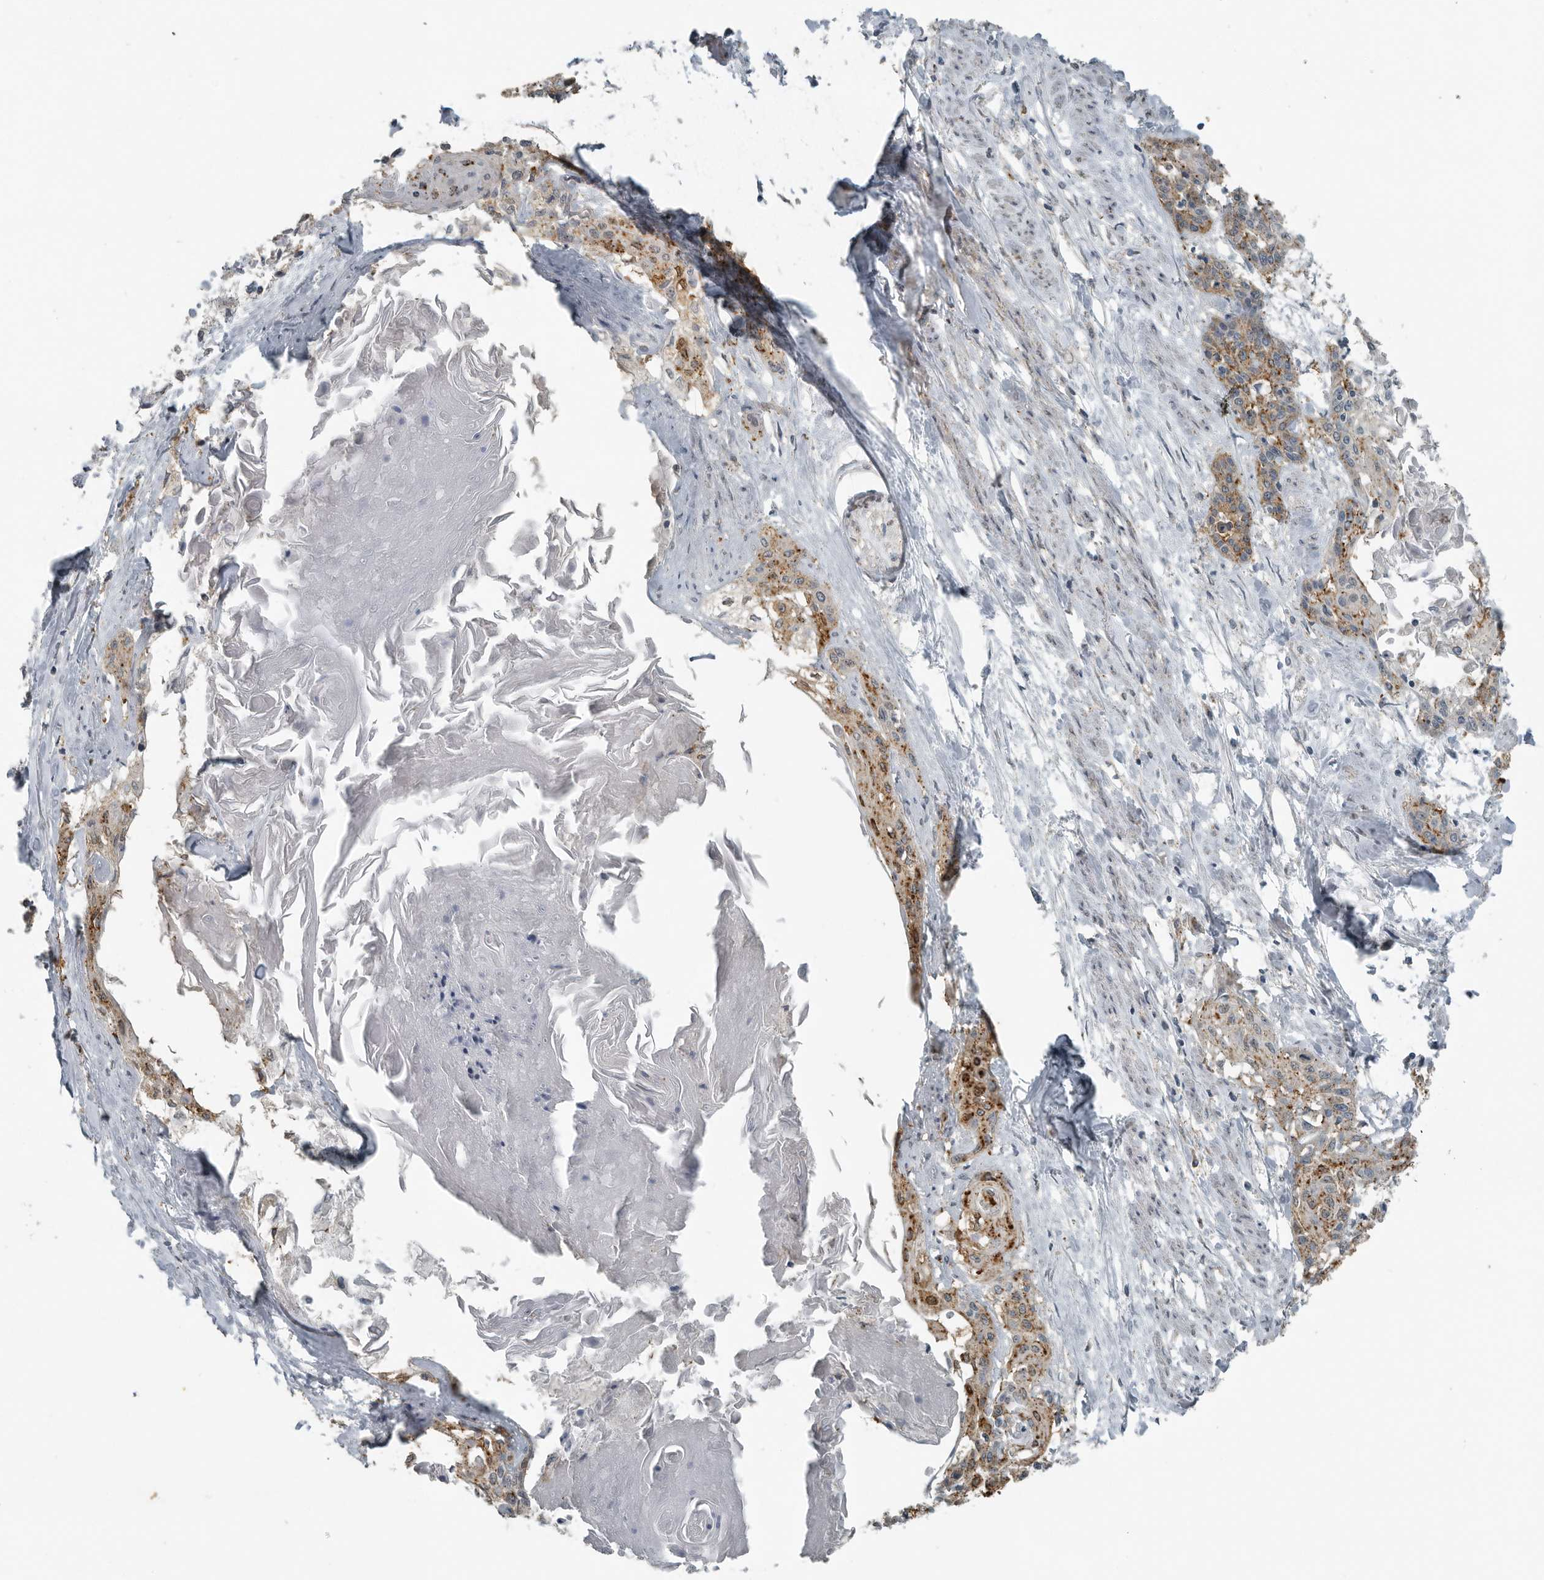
{"staining": {"intensity": "moderate", "quantity": ">75%", "location": "cytoplasmic/membranous"}, "tissue": "cervical cancer", "cell_type": "Tumor cells", "image_type": "cancer", "snomed": [{"axis": "morphology", "description": "Squamous cell carcinoma, NOS"}, {"axis": "topography", "description": "Cervix"}], "caption": "There is medium levels of moderate cytoplasmic/membranous staining in tumor cells of cervical cancer (squamous cell carcinoma), as demonstrated by immunohistochemical staining (brown color).", "gene": "AFAP1", "patient": {"sex": "female", "age": 57}}